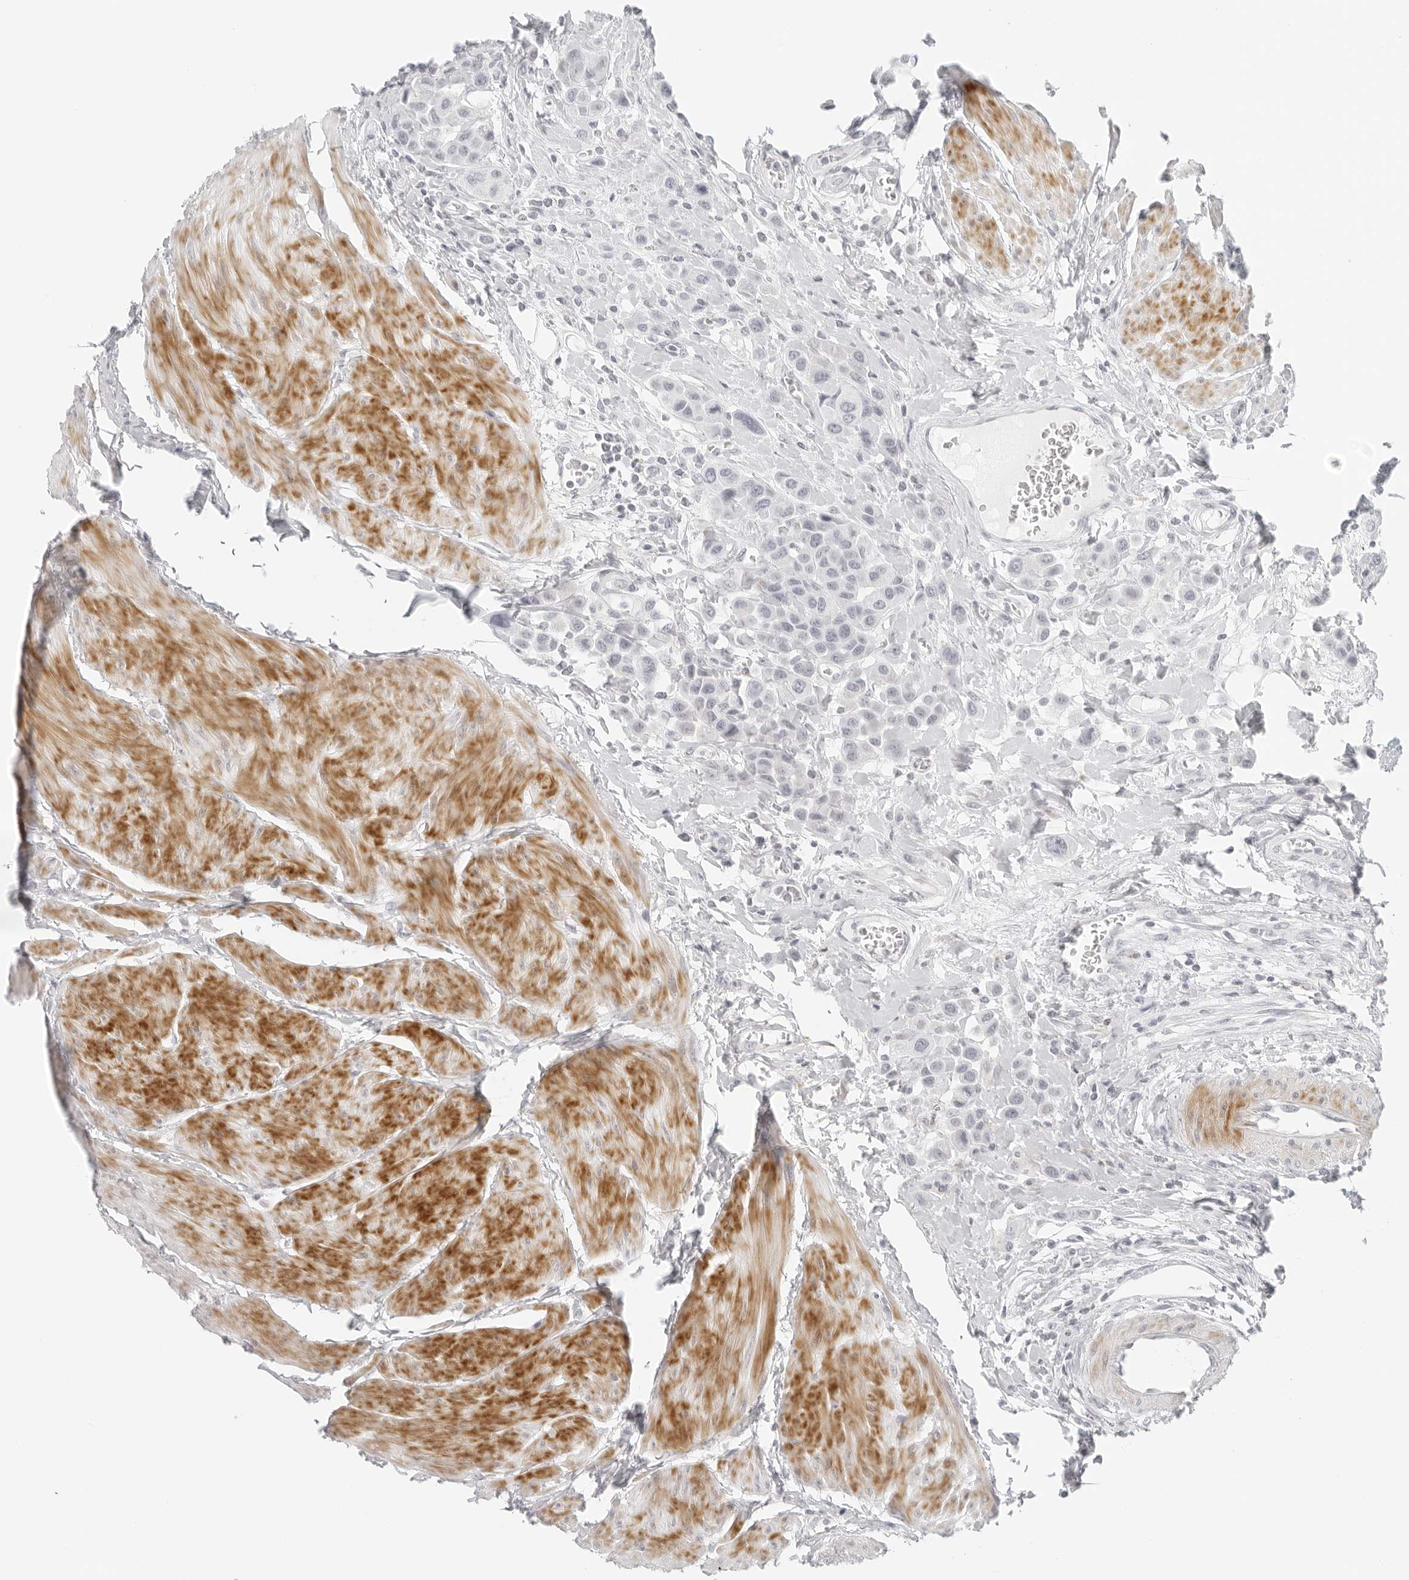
{"staining": {"intensity": "negative", "quantity": "none", "location": "none"}, "tissue": "urothelial cancer", "cell_type": "Tumor cells", "image_type": "cancer", "snomed": [{"axis": "morphology", "description": "Urothelial carcinoma, High grade"}, {"axis": "topography", "description": "Urinary bladder"}], "caption": "Tumor cells are negative for brown protein staining in high-grade urothelial carcinoma.", "gene": "RPS6KC1", "patient": {"sex": "male", "age": 50}}